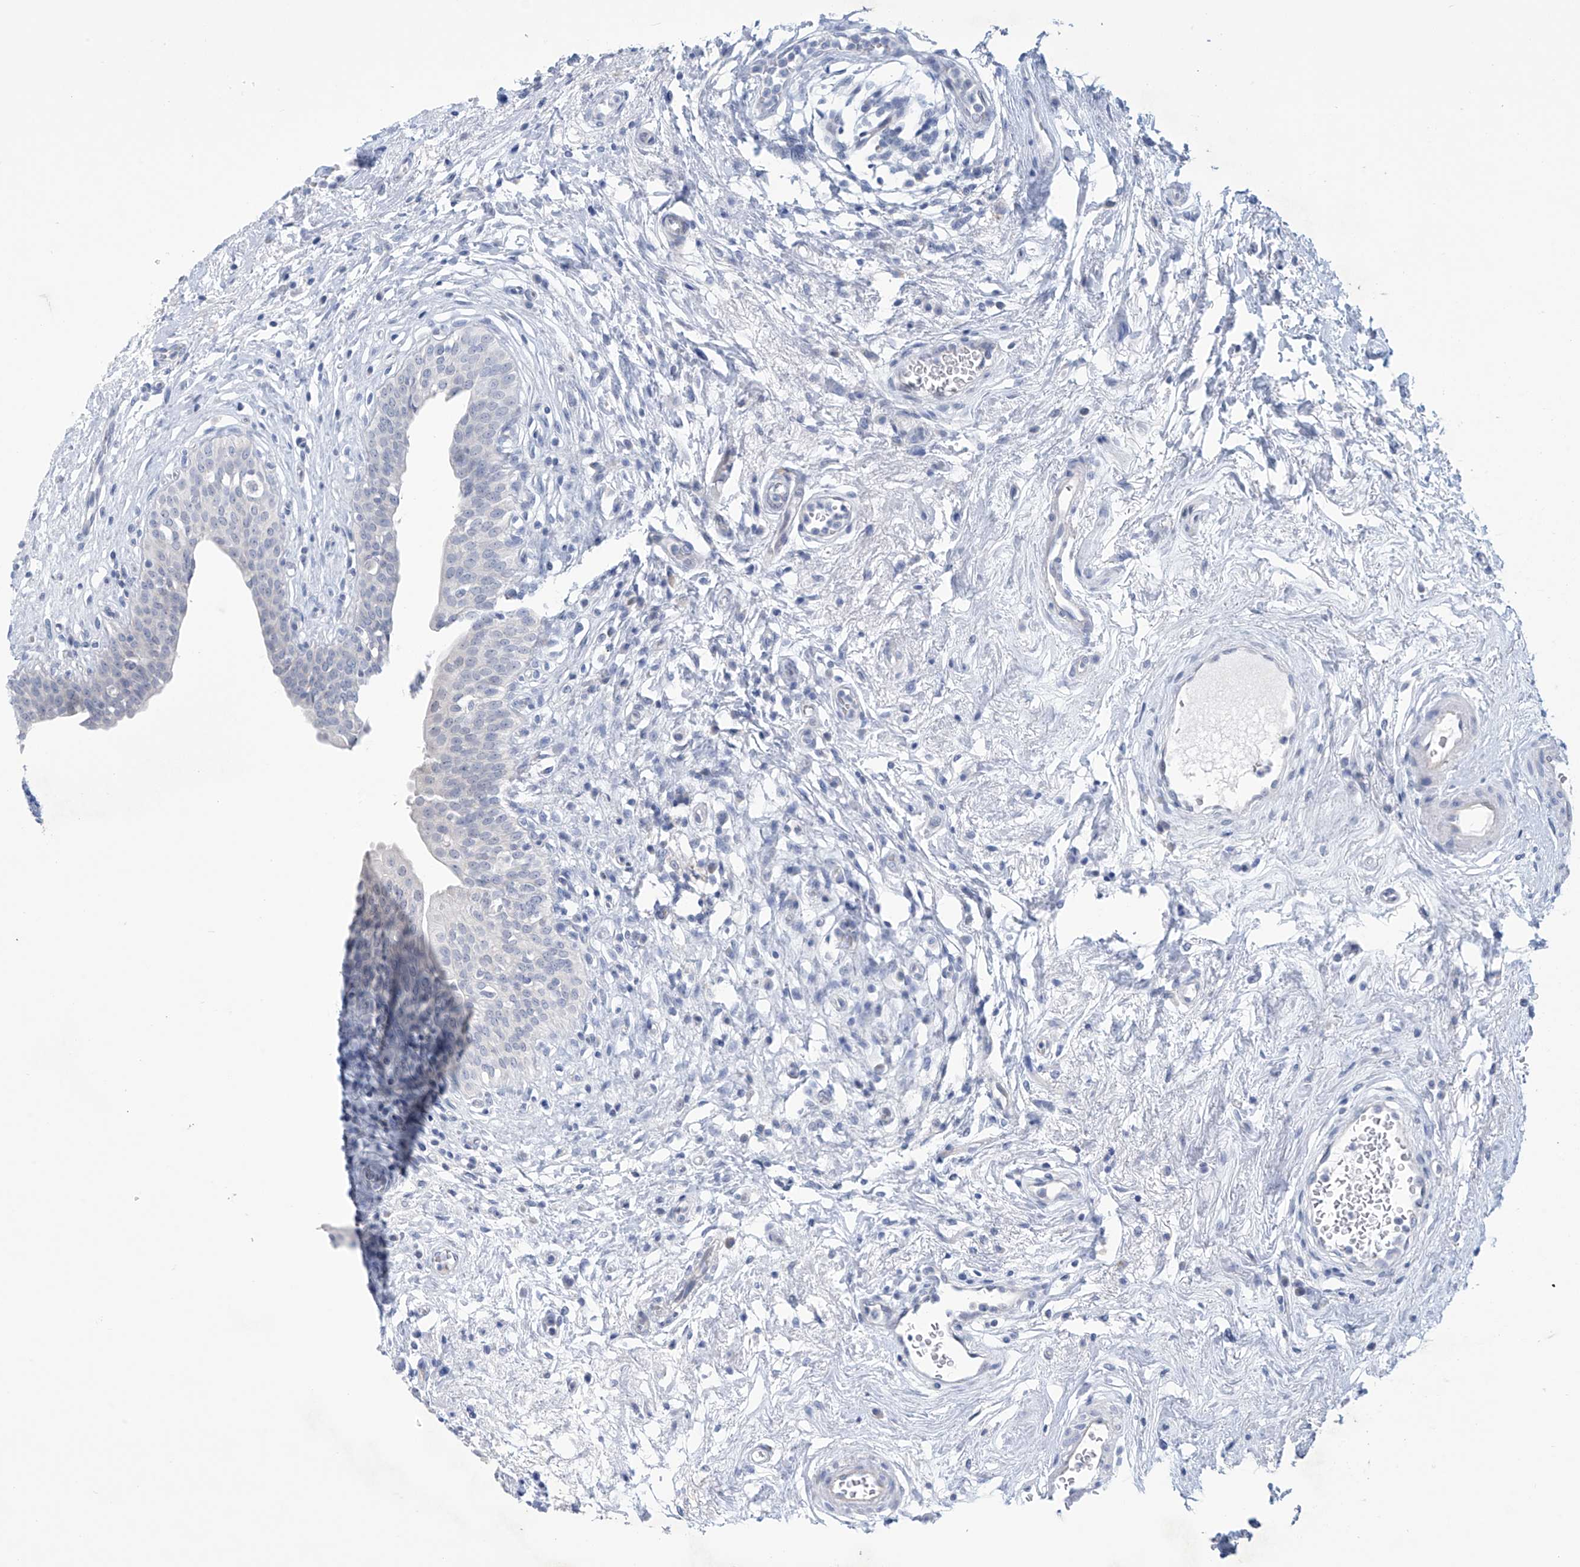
{"staining": {"intensity": "negative", "quantity": "none", "location": "none"}, "tissue": "urinary bladder", "cell_type": "Urothelial cells", "image_type": "normal", "snomed": [{"axis": "morphology", "description": "Normal tissue, NOS"}, {"axis": "topography", "description": "Urinary bladder"}], "caption": "IHC micrograph of normal urinary bladder: urinary bladder stained with DAB (3,3'-diaminobenzidine) reveals no significant protein expression in urothelial cells. The staining is performed using DAB brown chromogen with nuclei counter-stained in using hematoxylin.", "gene": "SLC35A5", "patient": {"sex": "male", "age": 83}}